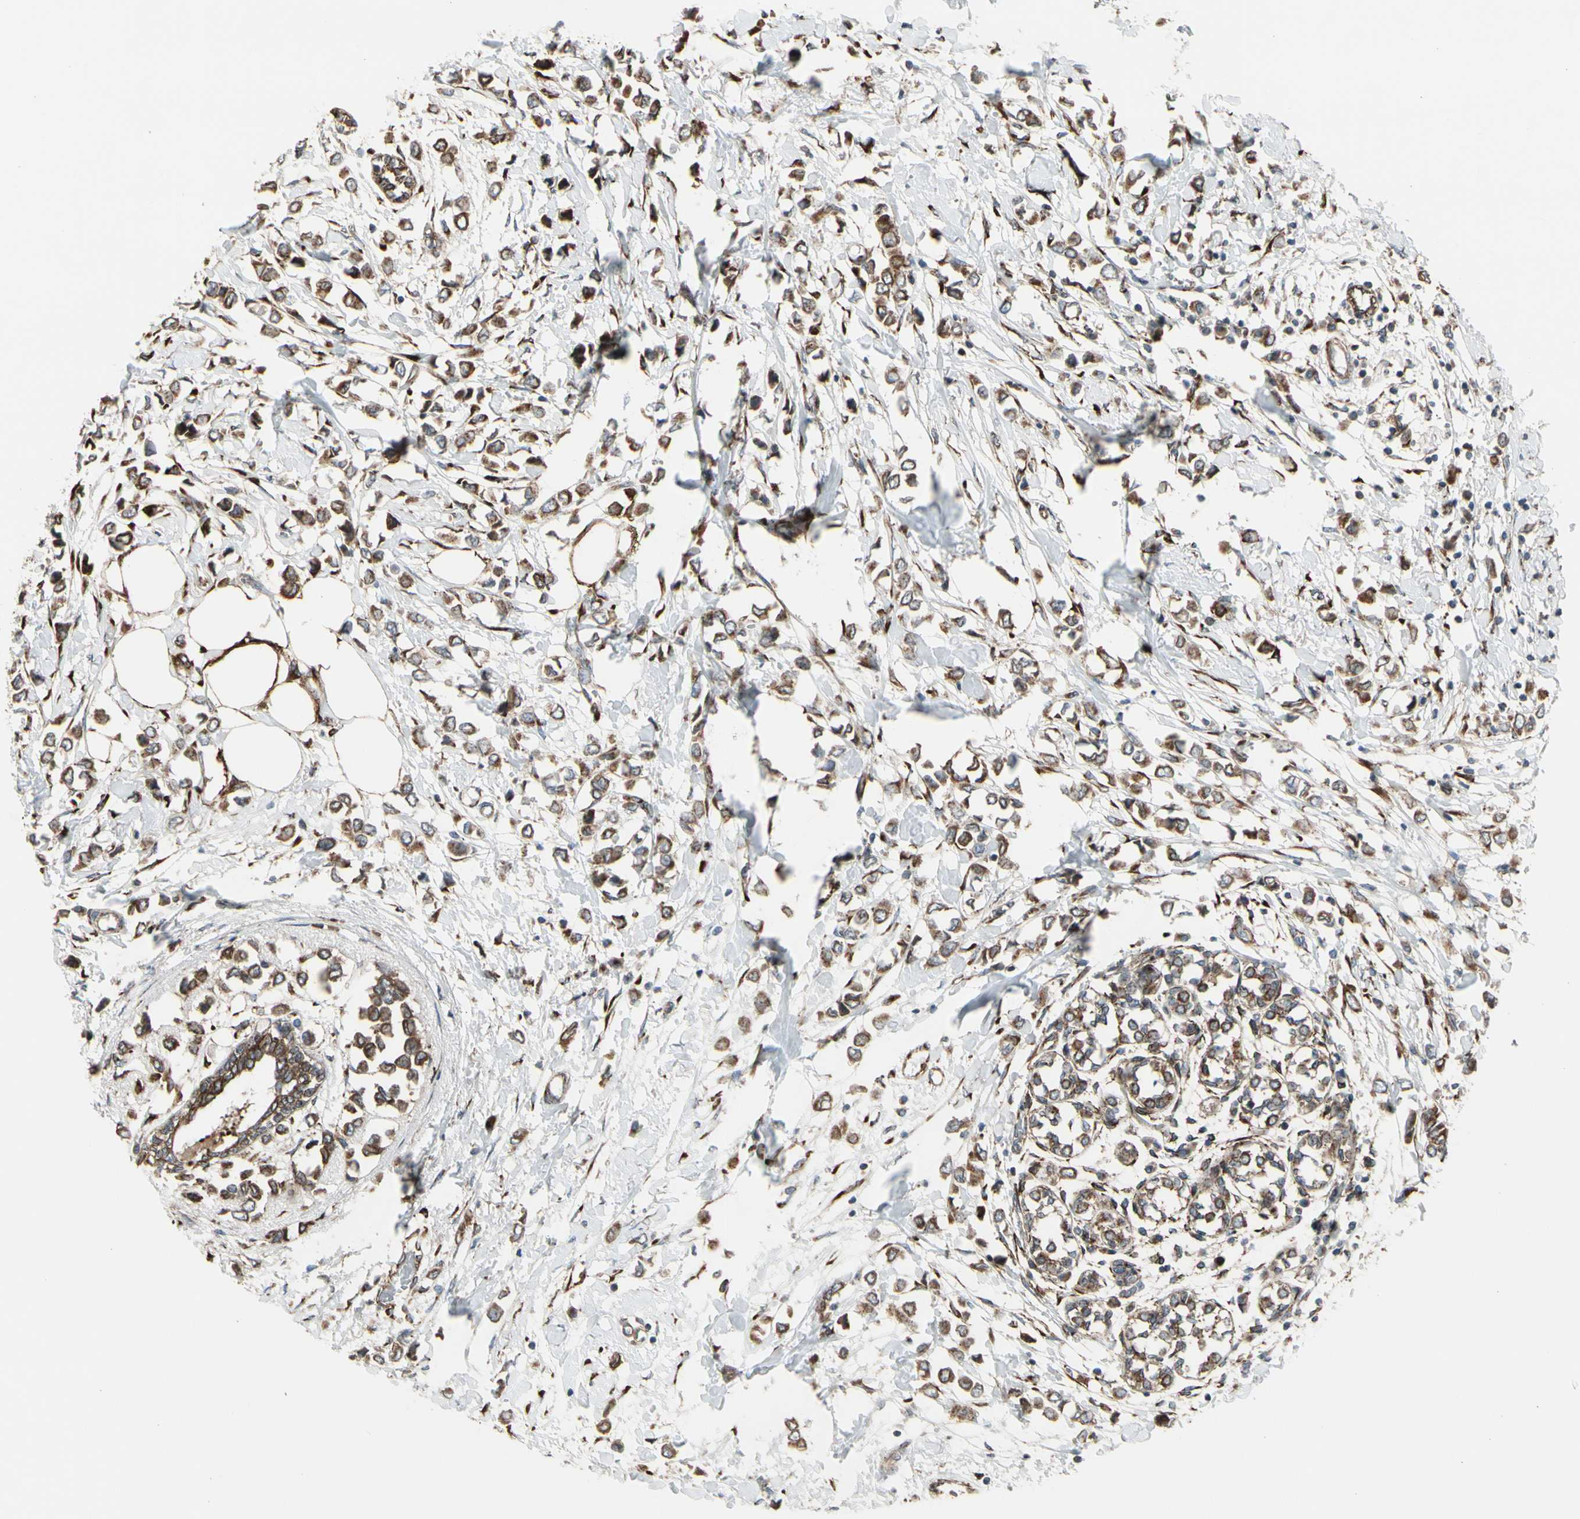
{"staining": {"intensity": "moderate", "quantity": ">75%", "location": "cytoplasmic/membranous"}, "tissue": "breast cancer", "cell_type": "Tumor cells", "image_type": "cancer", "snomed": [{"axis": "morphology", "description": "Lobular carcinoma"}, {"axis": "topography", "description": "Breast"}], "caption": "Immunohistochemical staining of breast cancer shows medium levels of moderate cytoplasmic/membranous expression in about >75% of tumor cells. The staining was performed using DAB, with brown indicating positive protein expression. Nuclei are stained blue with hematoxylin.", "gene": "SLC39A9", "patient": {"sex": "female", "age": 51}}